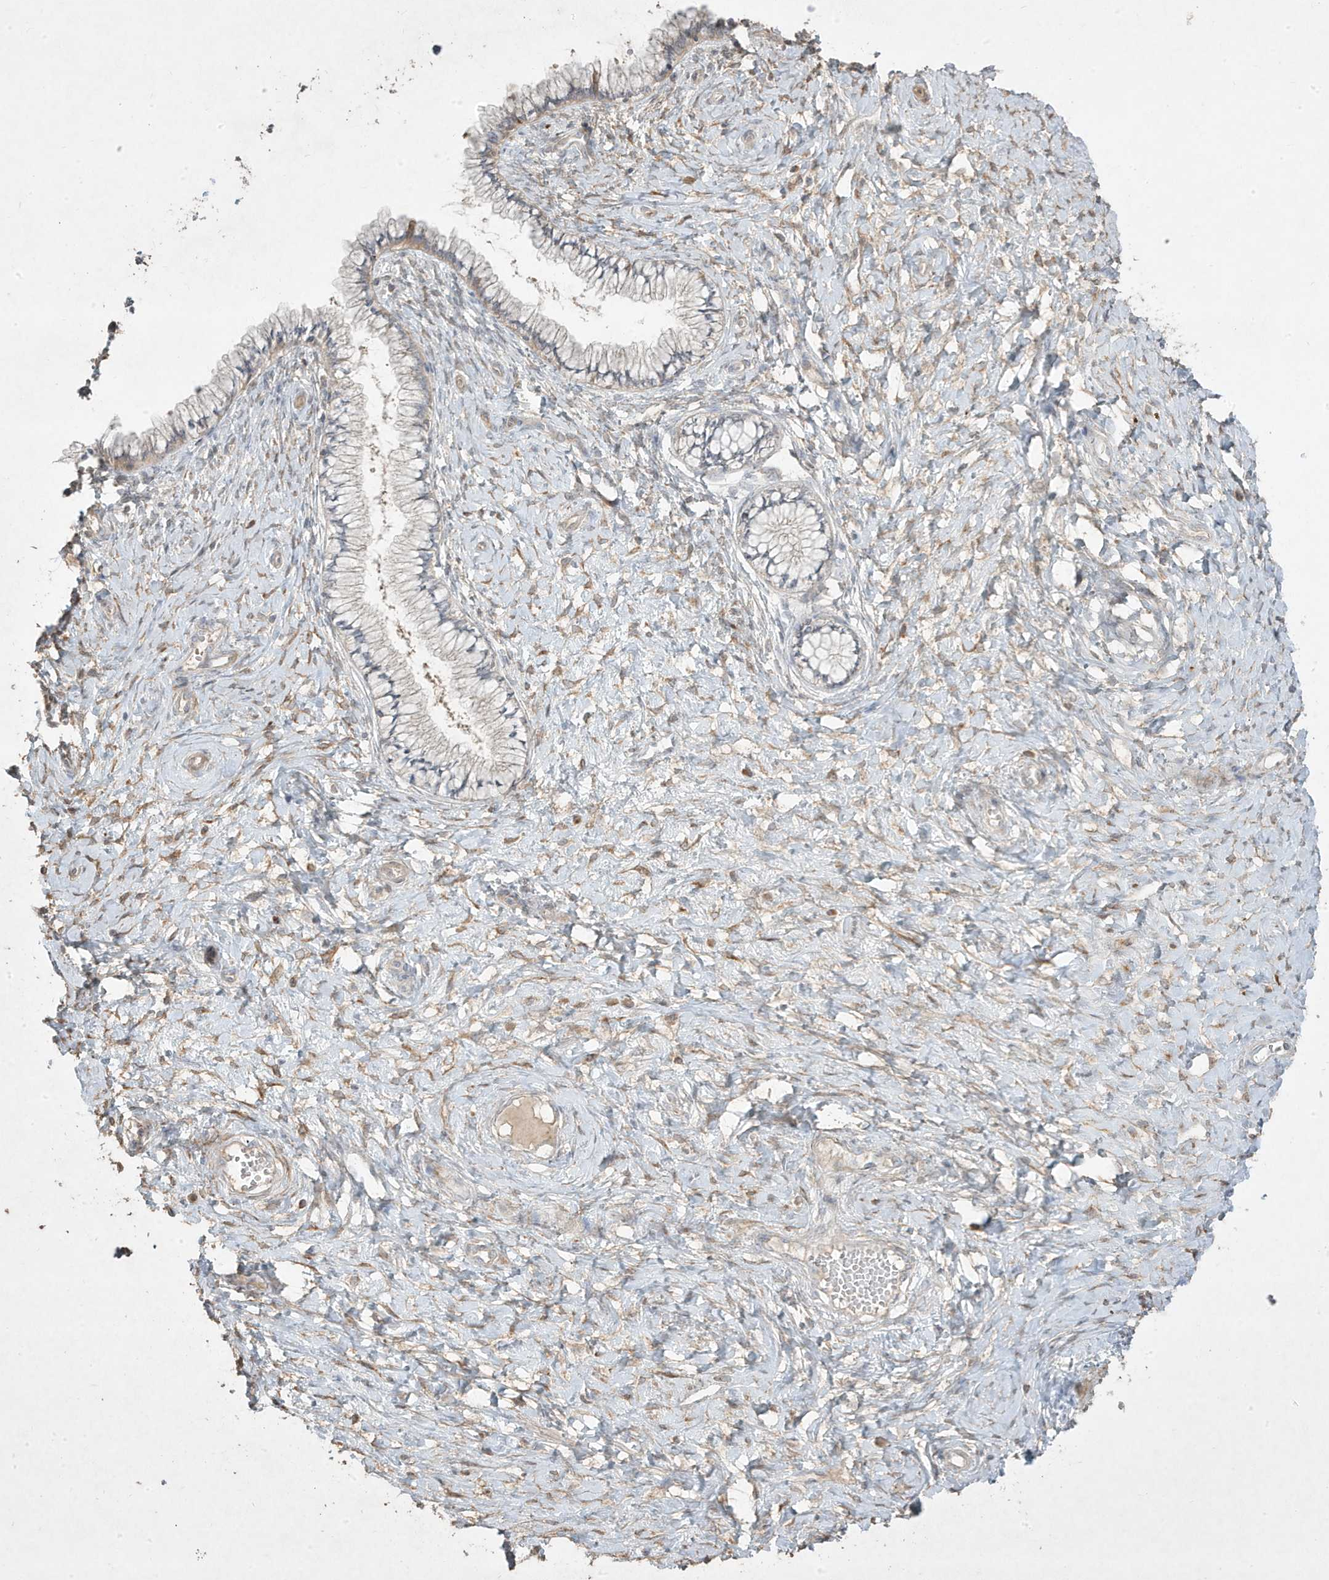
{"staining": {"intensity": "moderate", "quantity": "<25%", "location": "cytoplasmic/membranous"}, "tissue": "cervix", "cell_type": "Glandular cells", "image_type": "normal", "snomed": [{"axis": "morphology", "description": "Normal tissue, NOS"}, {"axis": "topography", "description": "Cervix"}], "caption": "The immunohistochemical stain labels moderate cytoplasmic/membranous expression in glandular cells of unremarkable cervix.", "gene": "RGL4", "patient": {"sex": "female", "age": 36}}